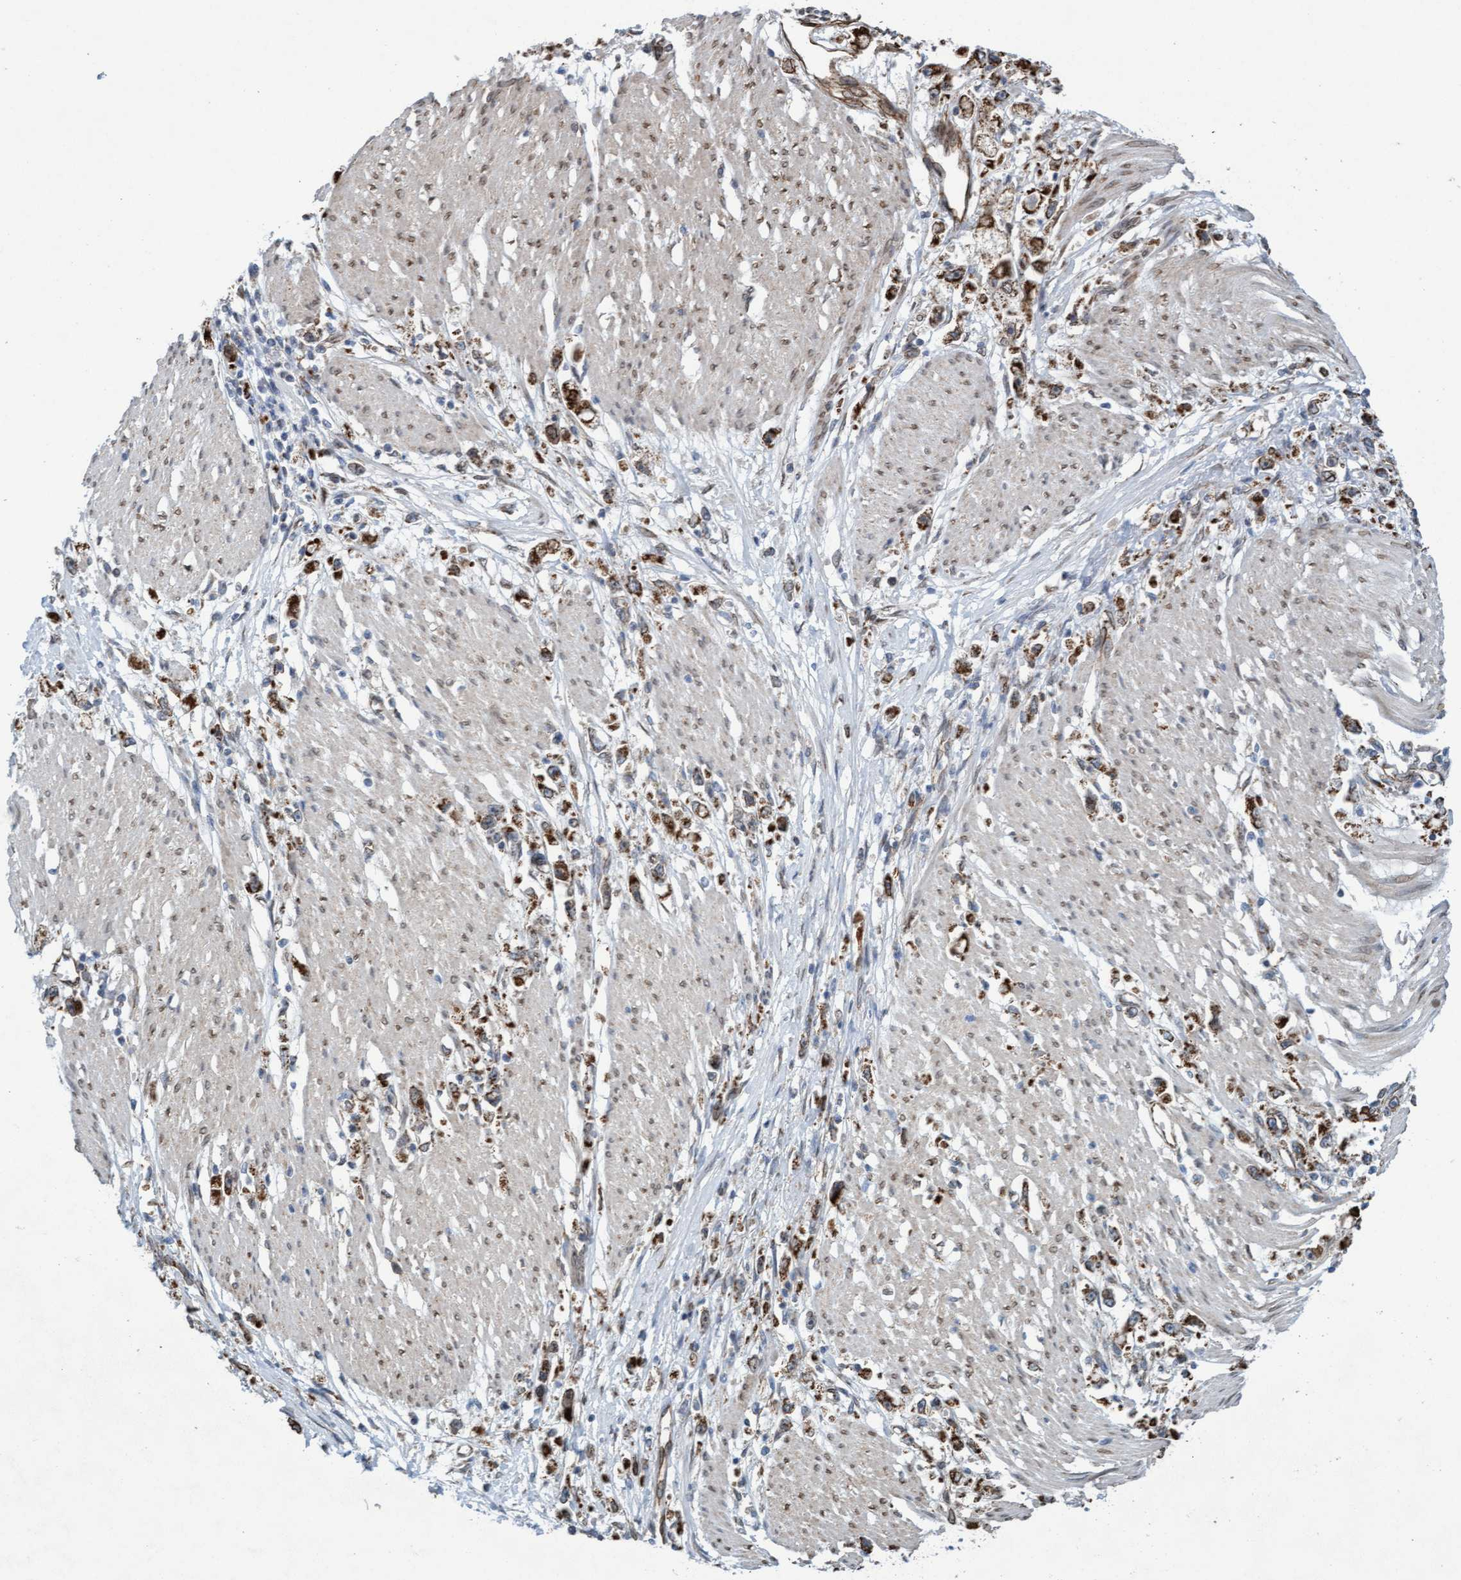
{"staining": {"intensity": "strong", "quantity": ">75%", "location": "cytoplasmic/membranous"}, "tissue": "stomach cancer", "cell_type": "Tumor cells", "image_type": "cancer", "snomed": [{"axis": "morphology", "description": "Adenocarcinoma, NOS"}, {"axis": "topography", "description": "Stomach"}], "caption": "Protein analysis of adenocarcinoma (stomach) tissue reveals strong cytoplasmic/membranous positivity in about >75% of tumor cells.", "gene": "MRPS23", "patient": {"sex": "female", "age": 59}}